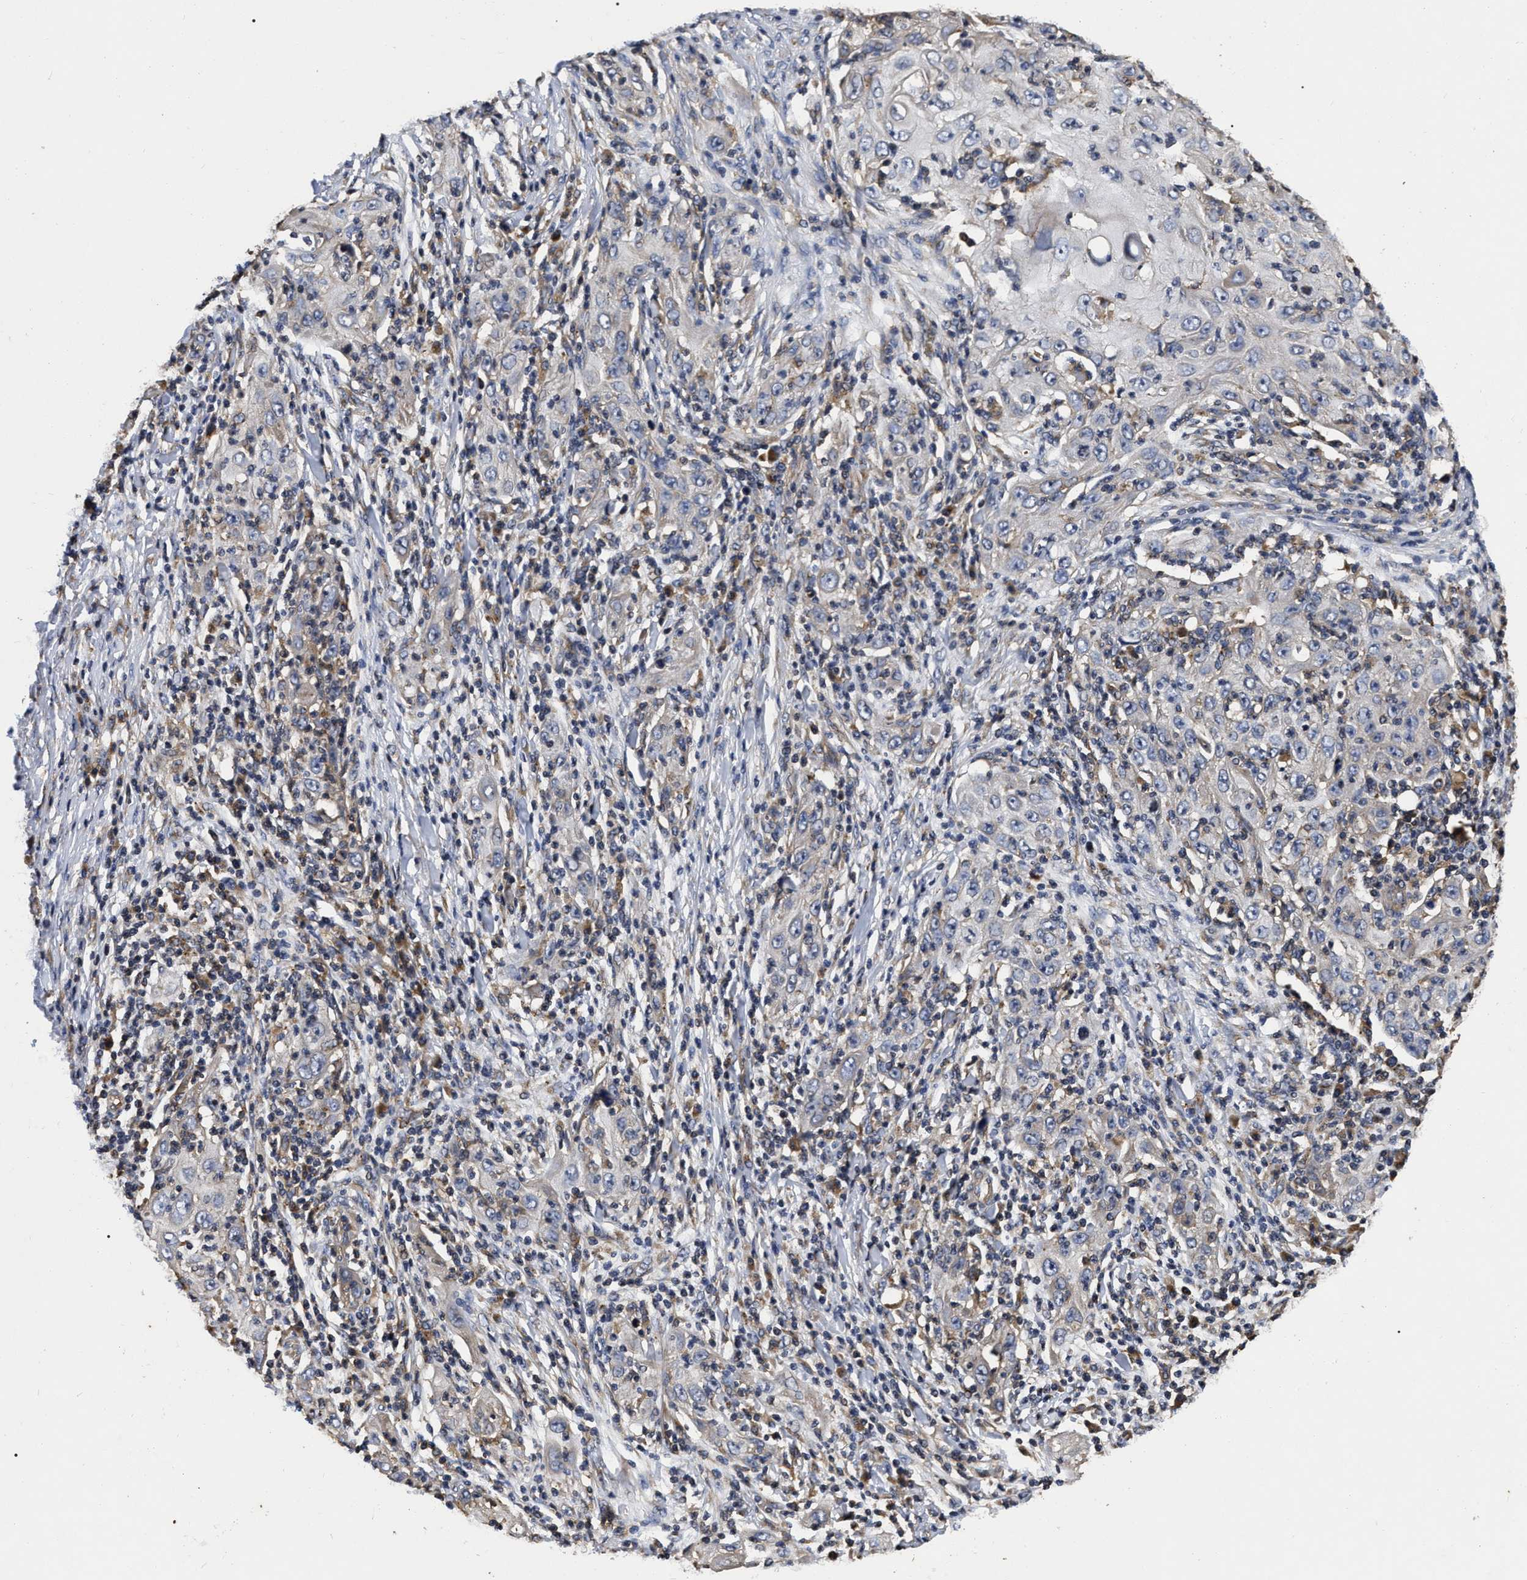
{"staining": {"intensity": "moderate", "quantity": "<25%", "location": "cytoplasmic/membranous"}, "tissue": "skin cancer", "cell_type": "Tumor cells", "image_type": "cancer", "snomed": [{"axis": "morphology", "description": "Squamous cell carcinoma, NOS"}, {"axis": "topography", "description": "Skin"}], "caption": "A high-resolution image shows immunohistochemistry staining of skin cancer (squamous cell carcinoma), which shows moderate cytoplasmic/membranous positivity in about <25% of tumor cells.", "gene": "ABCG8", "patient": {"sex": "female", "age": 88}}